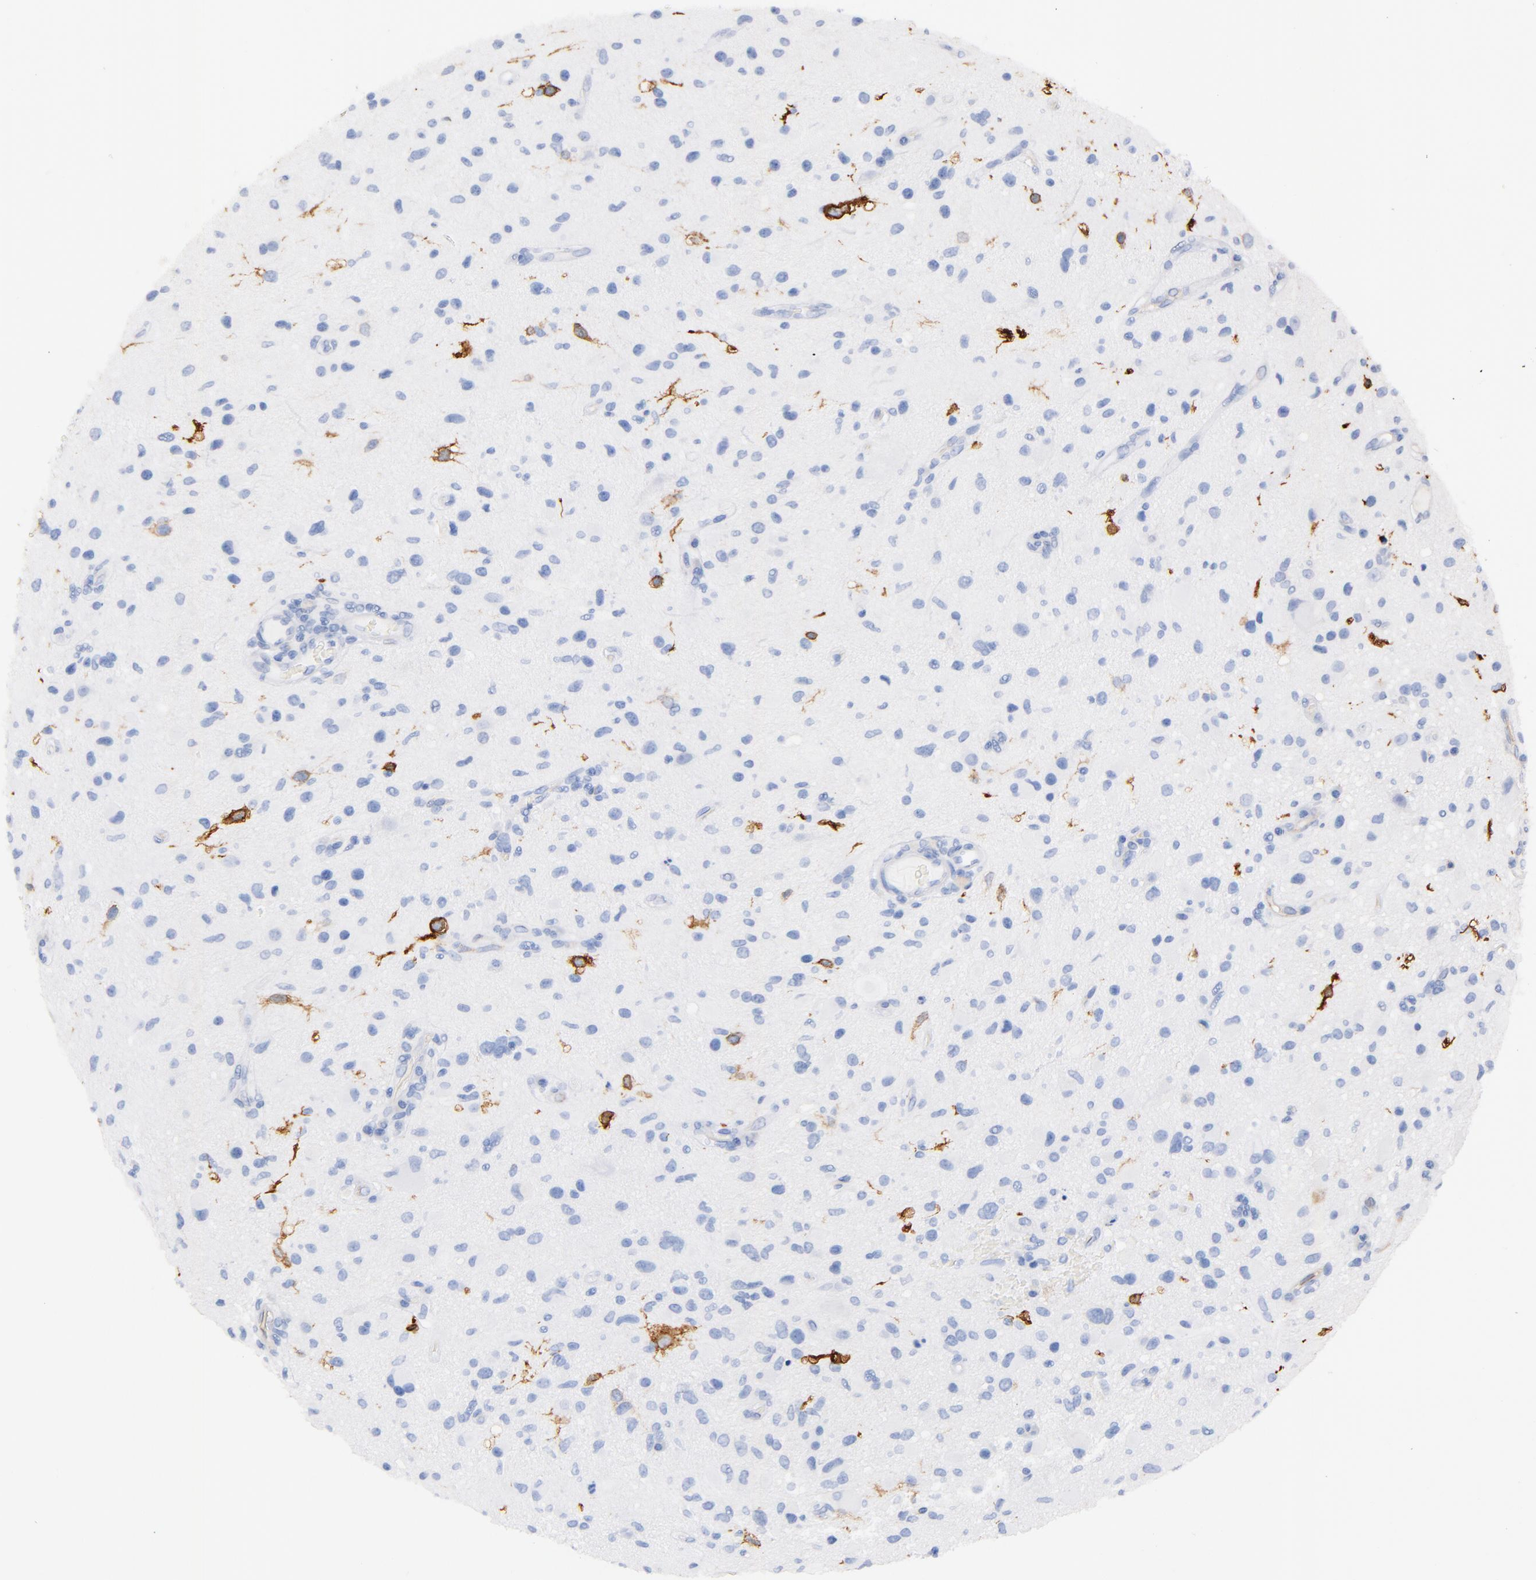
{"staining": {"intensity": "moderate", "quantity": "<25%", "location": "cytoplasmic/membranous"}, "tissue": "glioma", "cell_type": "Tumor cells", "image_type": "cancer", "snomed": [{"axis": "morphology", "description": "Glioma, malignant, Low grade"}, {"axis": "topography", "description": "Brain"}], "caption": "Immunohistochemistry (IHC) of human glioma exhibits low levels of moderate cytoplasmic/membranous staining in about <25% of tumor cells.", "gene": "KIT", "patient": {"sex": "female", "age": 32}}